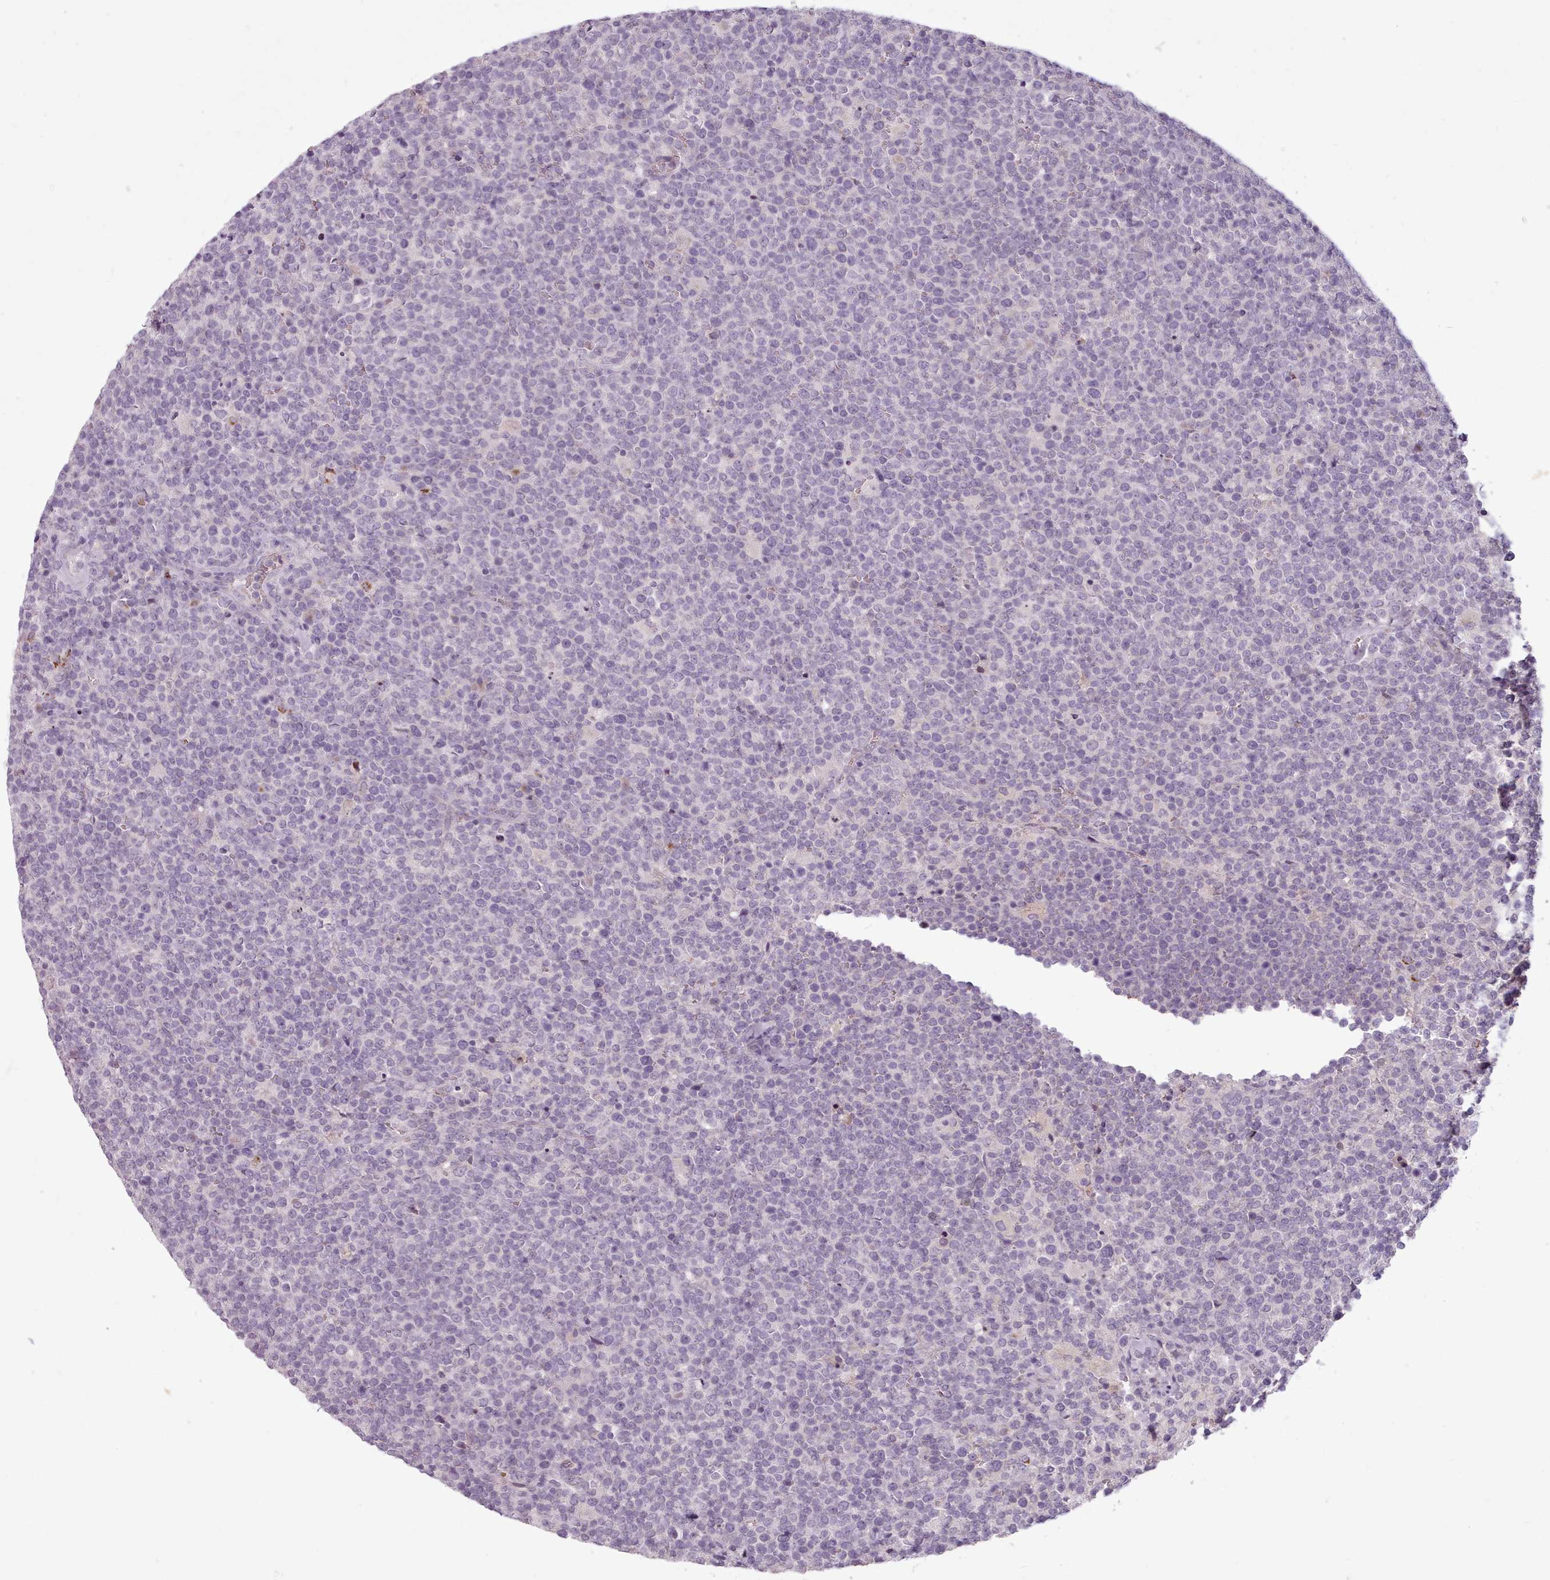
{"staining": {"intensity": "negative", "quantity": "none", "location": "none"}, "tissue": "lymphoma", "cell_type": "Tumor cells", "image_type": "cancer", "snomed": [{"axis": "morphology", "description": "Malignant lymphoma, non-Hodgkin's type, High grade"}, {"axis": "topography", "description": "Lymph node"}], "caption": "Tumor cells are negative for protein expression in human lymphoma.", "gene": "LAPTM5", "patient": {"sex": "male", "age": 61}}